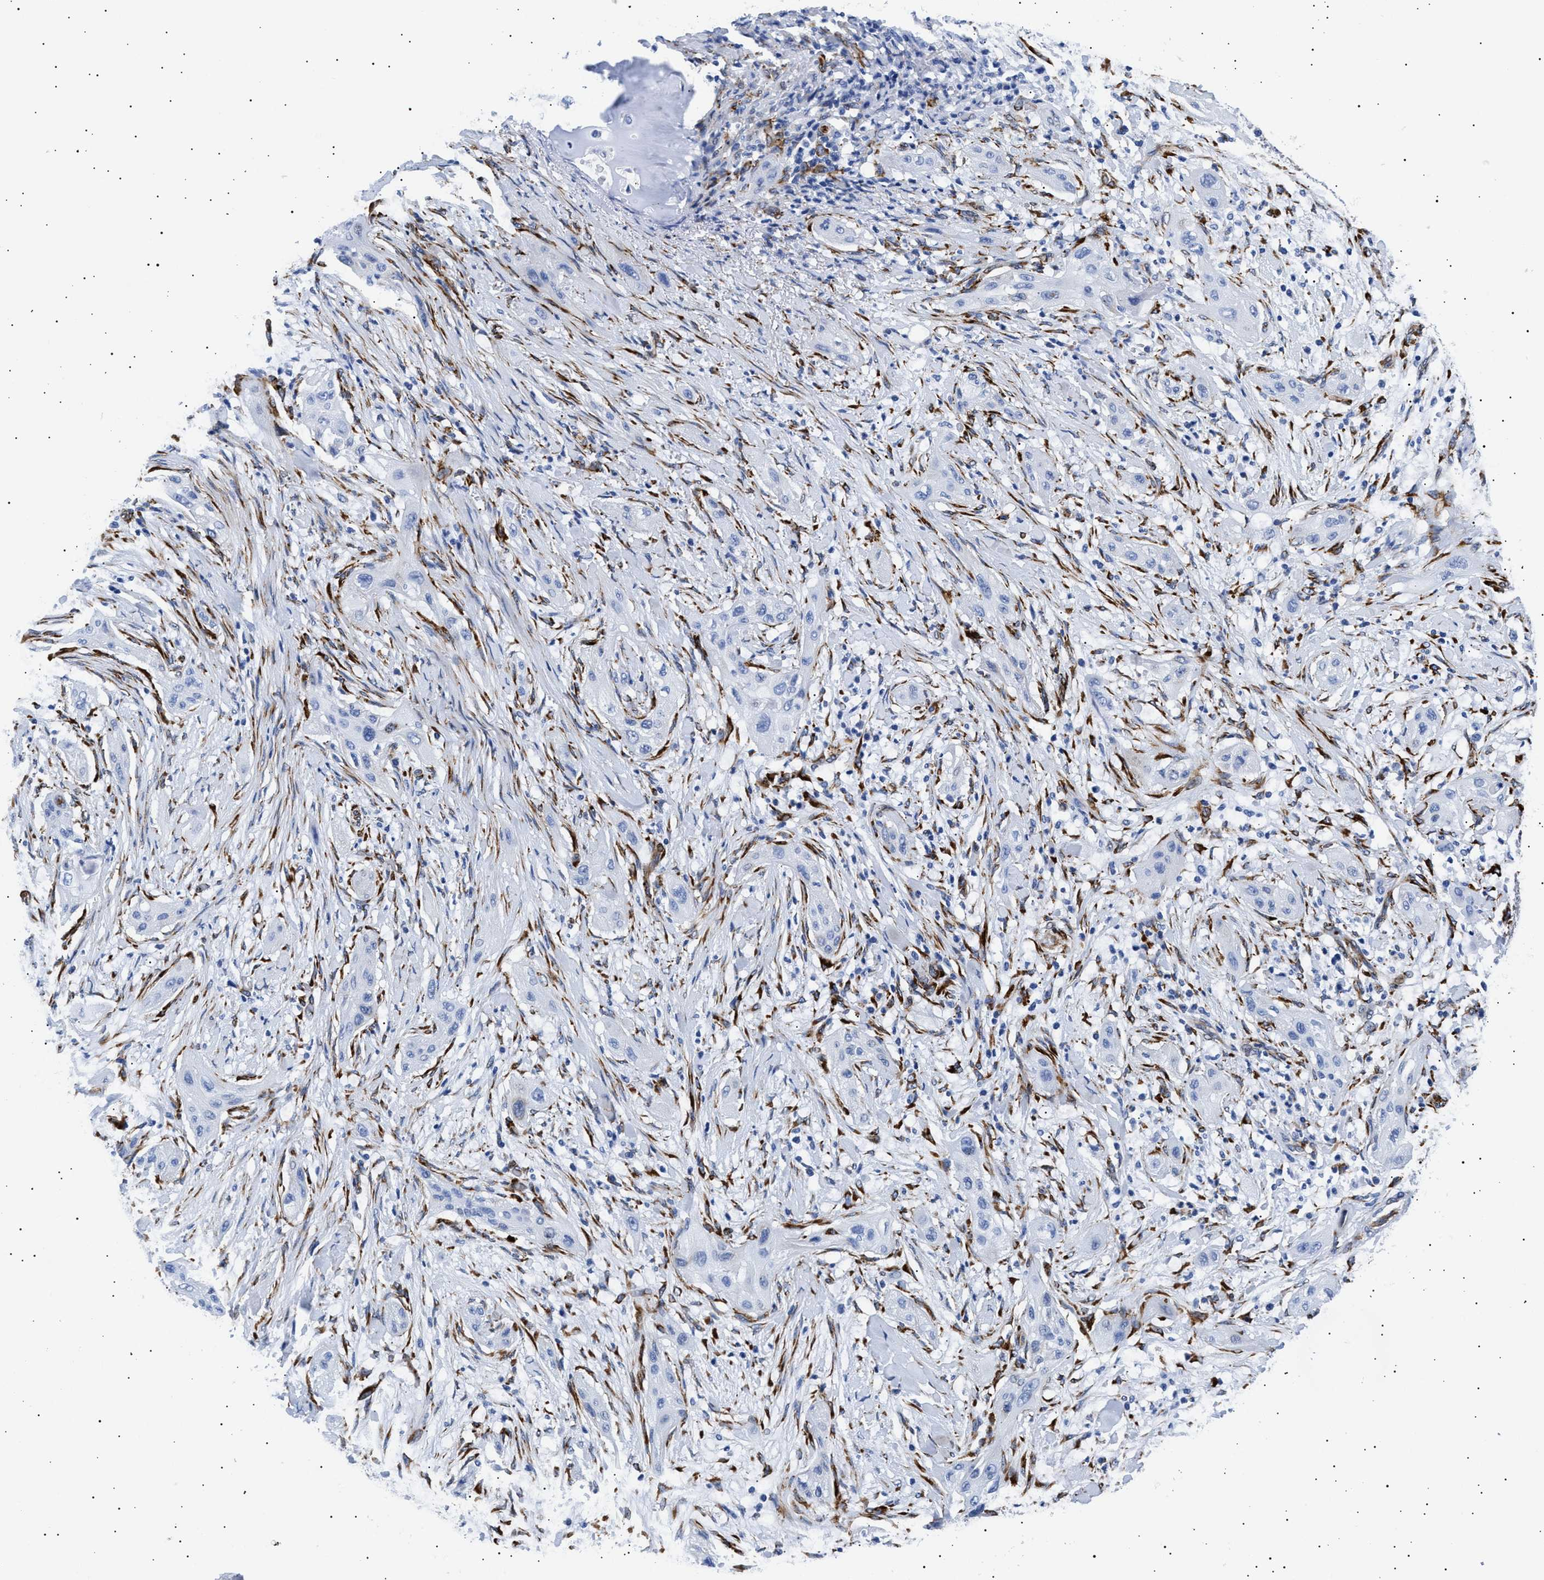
{"staining": {"intensity": "negative", "quantity": "none", "location": "none"}, "tissue": "lung cancer", "cell_type": "Tumor cells", "image_type": "cancer", "snomed": [{"axis": "morphology", "description": "Squamous cell carcinoma, NOS"}, {"axis": "topography", "description": "Lung"}], "caption": "Lung cancer (squamous cell carcinoma) was stained to show a protein in brown. There is no significant positivity in tumor cells. The staining was performed using DAB (3,3'-diaminobenzidine) to visualize the protein expression in brown, while the nuclei were stained in blue with hematoxylin (Magnification: 20x).", "gene": "HEMGN", "patient": {"sex": "female", "age": 47}}